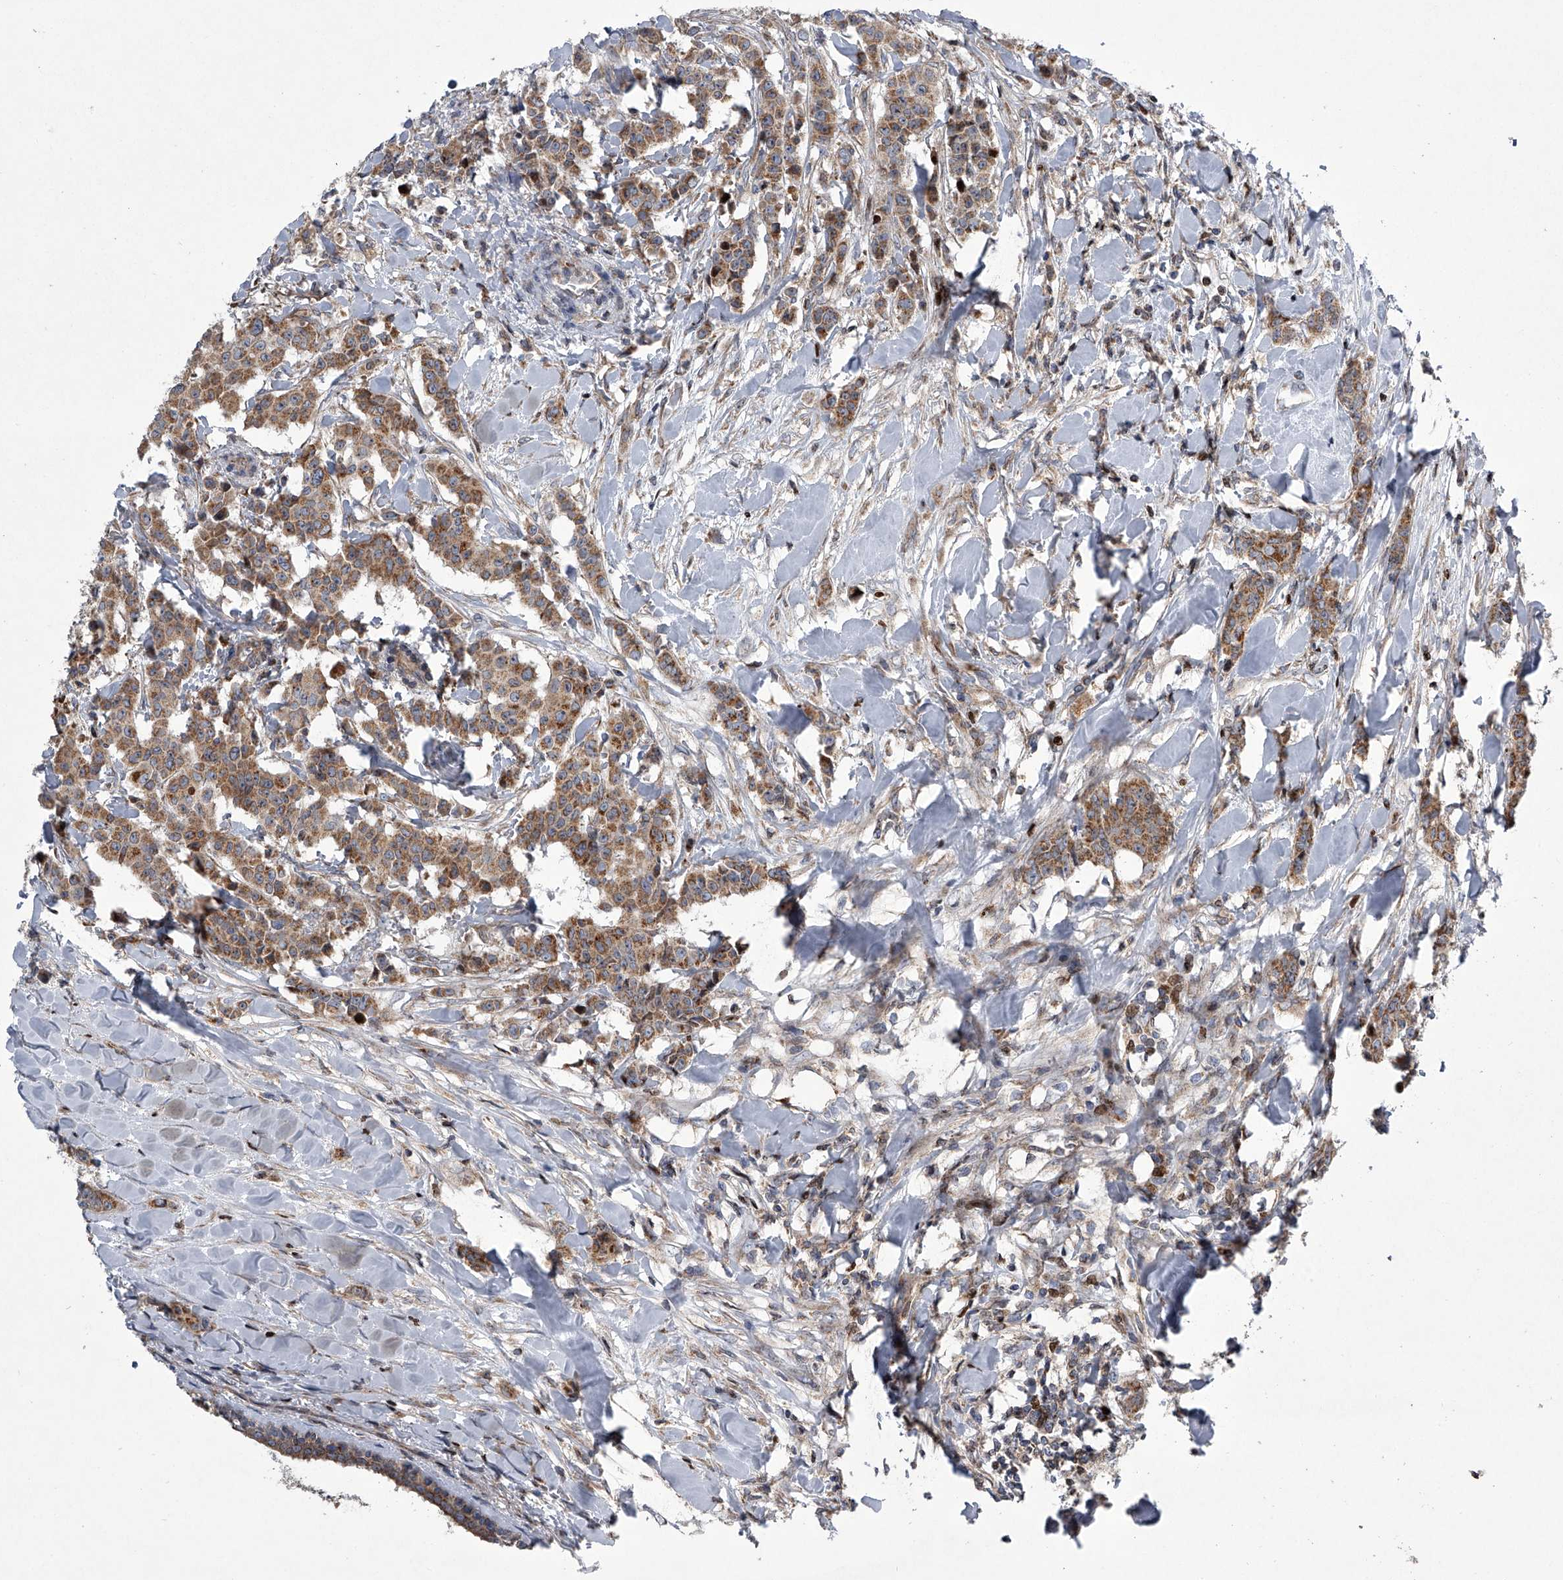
{"staining": {"intensity": "moderate", "quantity": ">75%", "location": "cytoplasmic/membranous"}, "tissue": "breast cancer", "cell_type": "Tumor cells", "image_type": "cancer", "snomed": [{"axis": "morphology", "description": "Duct carcinoma"}, {"axis": "topography", "description": "Breast"}], "caption": "Immunohistochemical staining of breast cancer (intraductal carcinoma) displays moderate cytoplasmic/membranous protein positivity in approximately >75% of tumor cells.", "gene": "STRADA", "patient": {"sex": "female", "age": 40}}